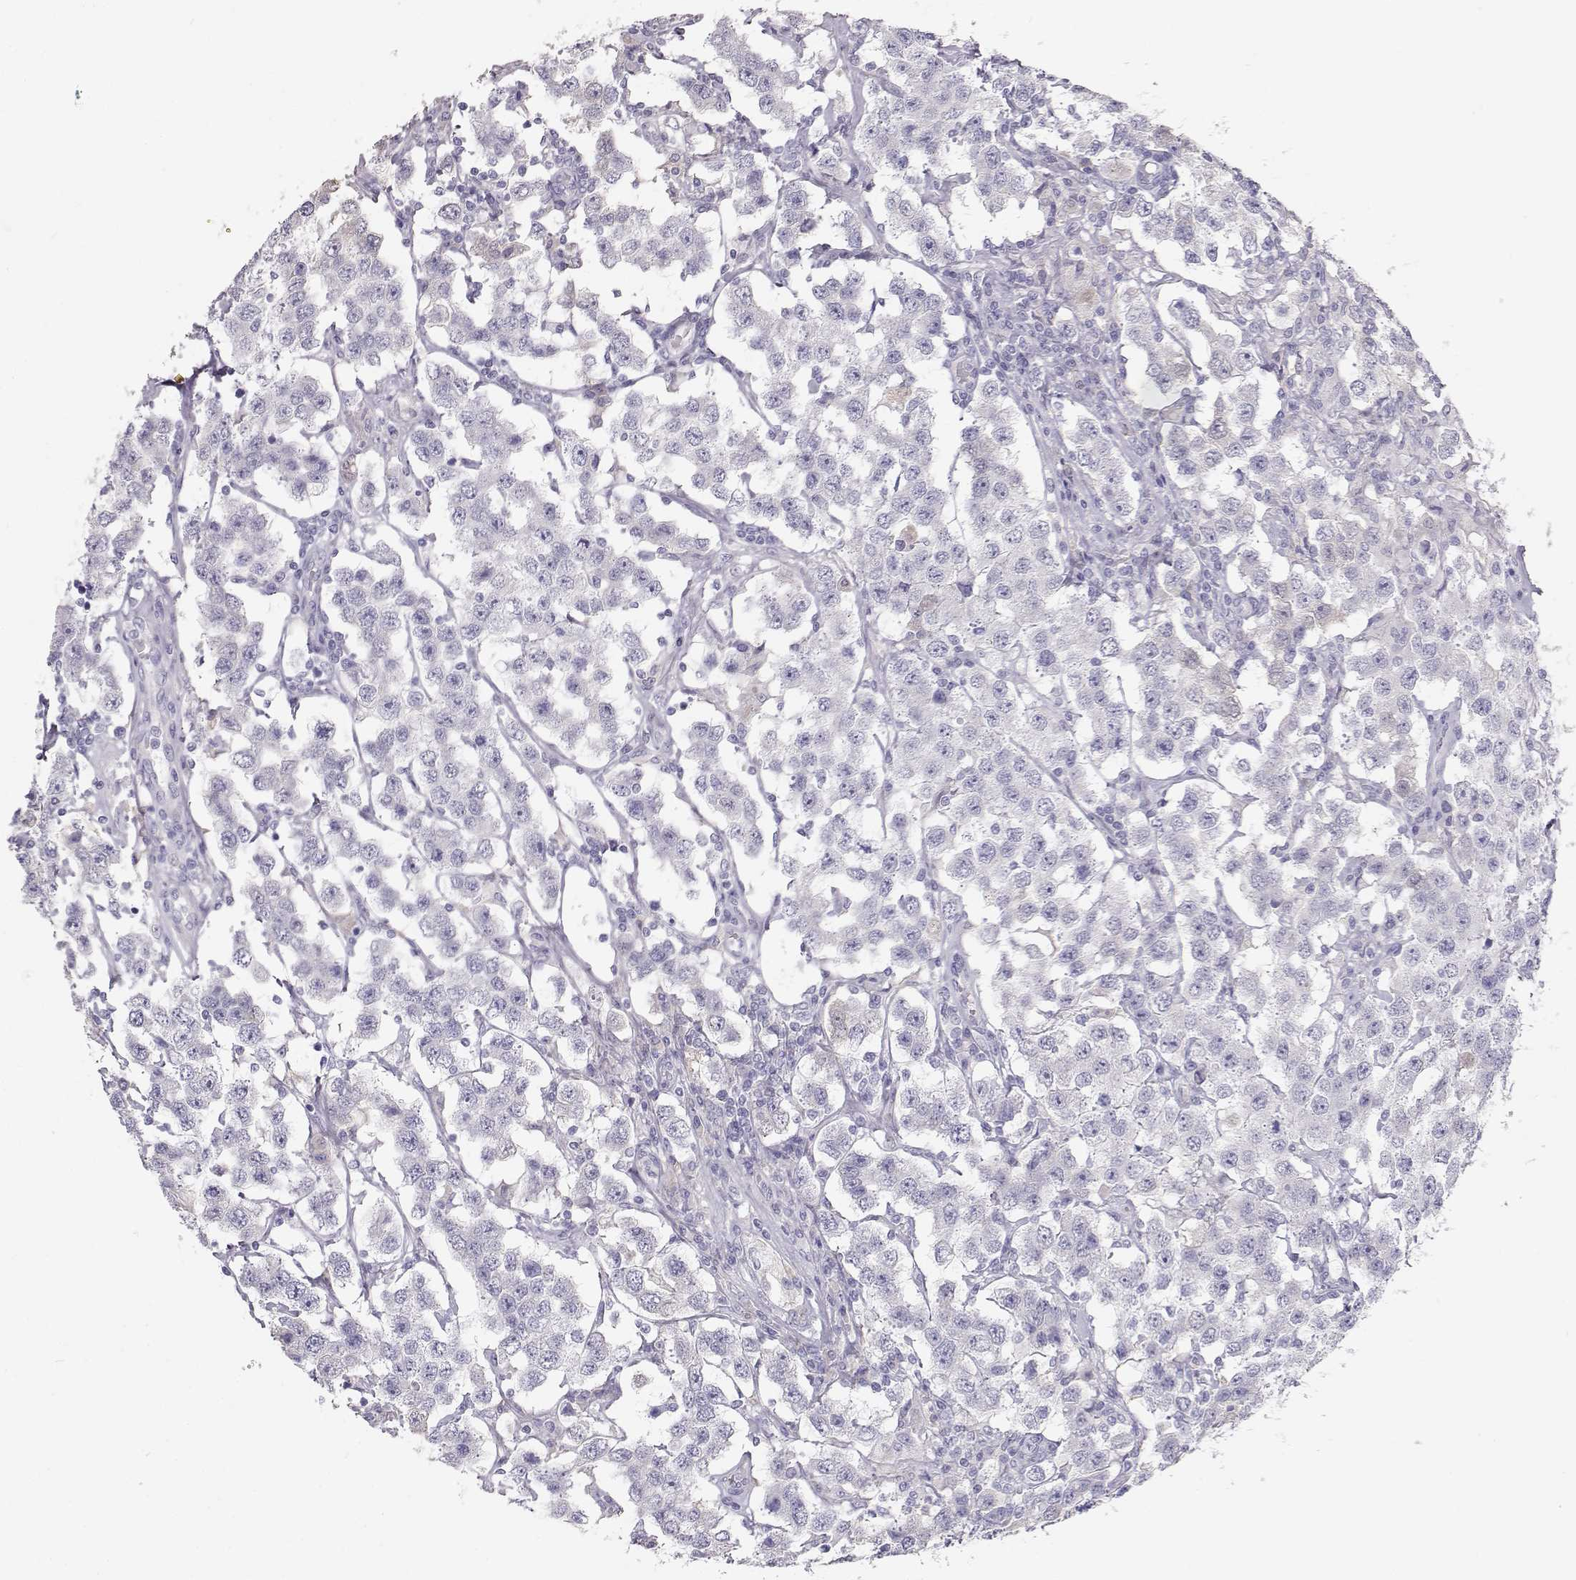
{"staining": {"intensity": "negative", "quantity": "none", "location": "none"}, "tissue": "testis cancer", "cell_type": "Tumor cells", "image_type": "cancer", "snomed": [{"axis": "morphology", "description": "Seminoma, NOS"}, {"axis": "topography", "description": "Testis"}], "caption": "Tumor cells are negative for protein expression in human seminoma (testis).", "gene": "SLCO6A1", "patient": {"sex": "male", "age": 52}}